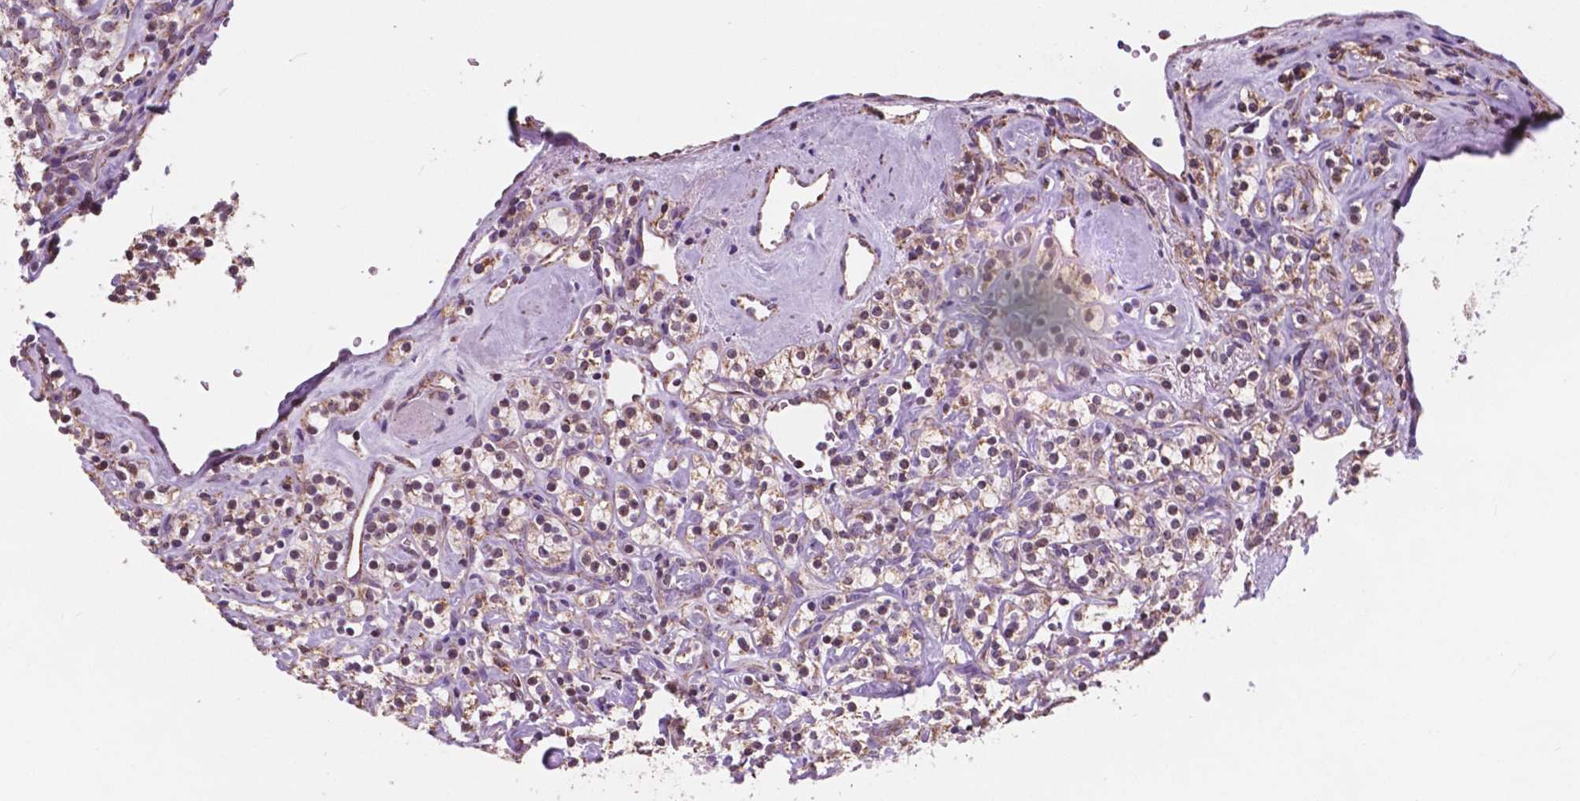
{"staining": {"intensity": "weak", "quantity": ">75%", "location": "cytoplasmic/membranous"}, "tissue": "renal cancer", "cell_type": "Tumor cells", "image_type": "cancer", "snomed": [{"axis": "morphology", "description": "Adenocarcinoma, NOS"}, {"axis": "topography", "description": "Kidney"}], "caption": "The image shows immunohistochemical staining of adenocarcinoma (renal). There is weak cytoplasmic/membranous expression is appreciated in about >75% of tumor cells. (Brightfield microscopy of DAB IHC at high magnification).", "gene": "SCOC", "patient": {"sex": "male", "age": 77}}